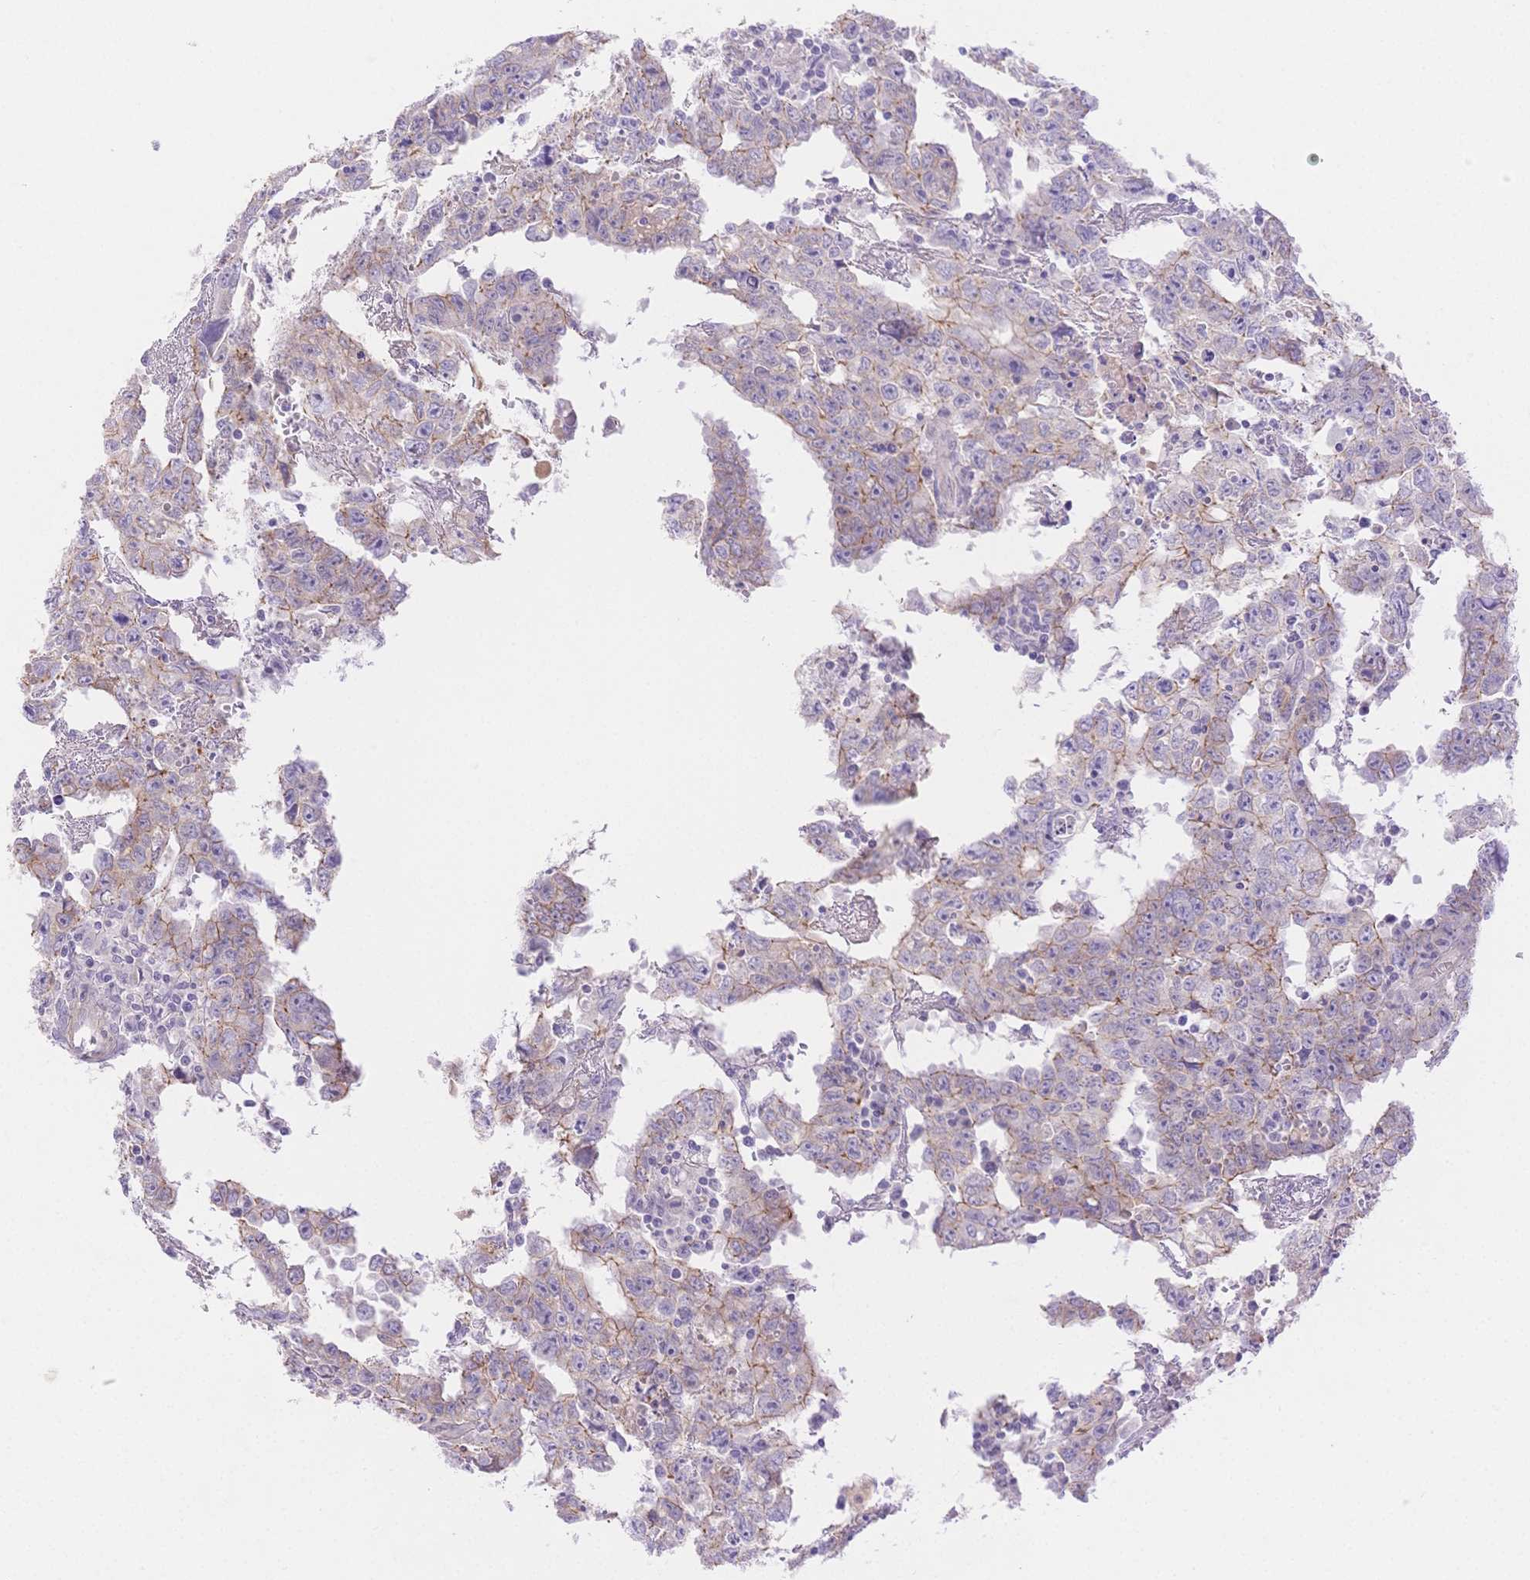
{"staining": {"intensity": "negative", "quantity": "none", "location": "none"}, "tissue": "testis cancer", "cell_type": "Tumor cells", "image_type": "cancer", "snomed": [{"axis": "morphology", "description": "Carcinoma, Embryonal, NOS"}, {"axis": "topography", "description": "Testis"}], "caption": "There is no significant positivity in tumor cells of testis cancer.", "gene": "WDR54", "patient": {"sex": "male", "age": 22}}